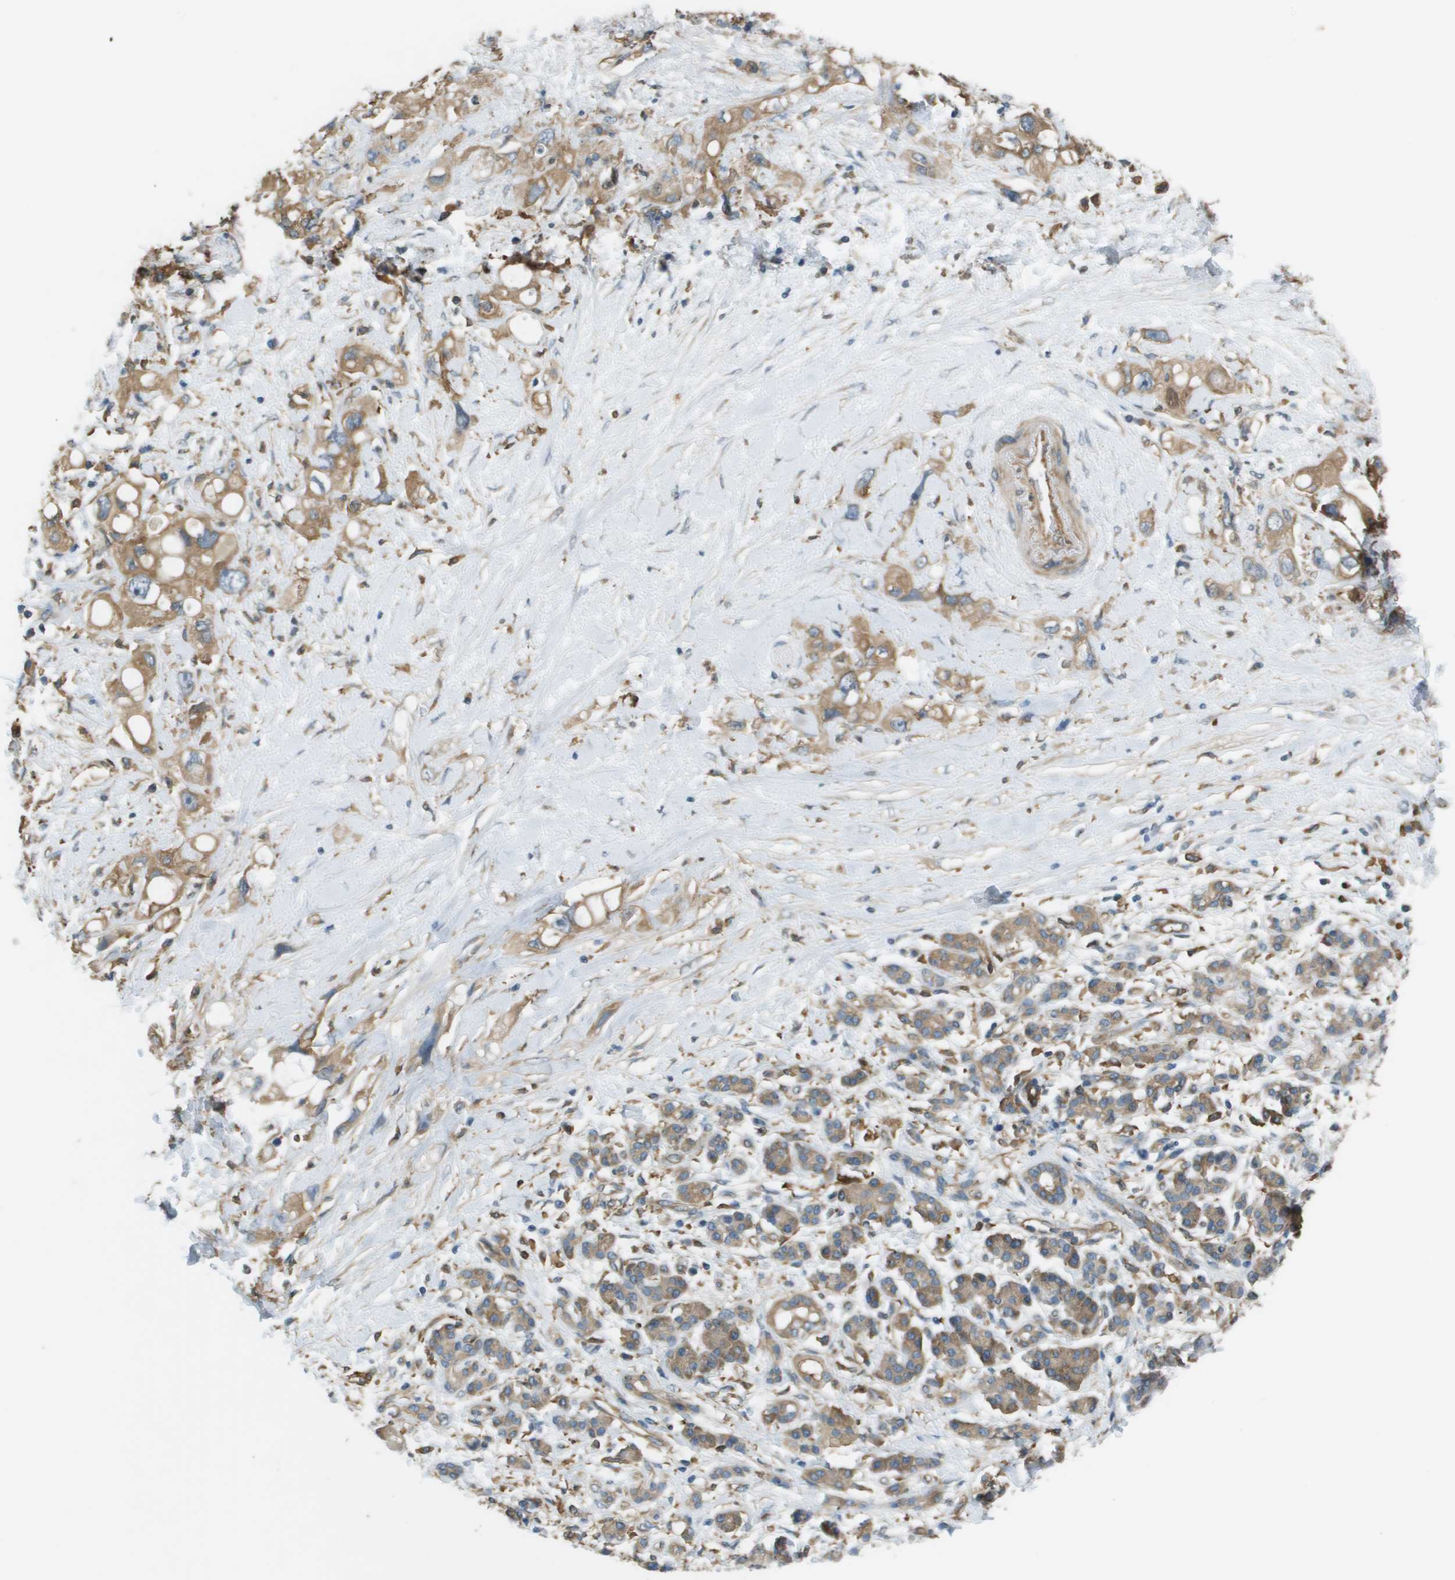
{"staining": {"intensity": "moderate", "quantity": ">75%", "location": "cytoplasmic/membranous"}, "tissue": "pancreatic cancer", "cell_type": "Tumor cells", "image_type": "cancer", "snomed": [{"axis": "morphology", "description": "Adenocarcinoma, NOS"}, {"axis": "topography", "description": "Pancreas"}], "caption": "High-power microscopy captured an immunohistochemistry (IHC) photomicrograph of pancreatic adenocarcinoma, revealing moderate cytoplasmic/membranous expression in about >75% of tumor cells. The protein of interest is stained brown, and the nuclei are stained in blue (DAB (3,3'-diaminobenzidine) IHC with brightfield microscopy, high magnification).", "gene": "CORO1B", "patient": {"sex": "female", "age": 56}}